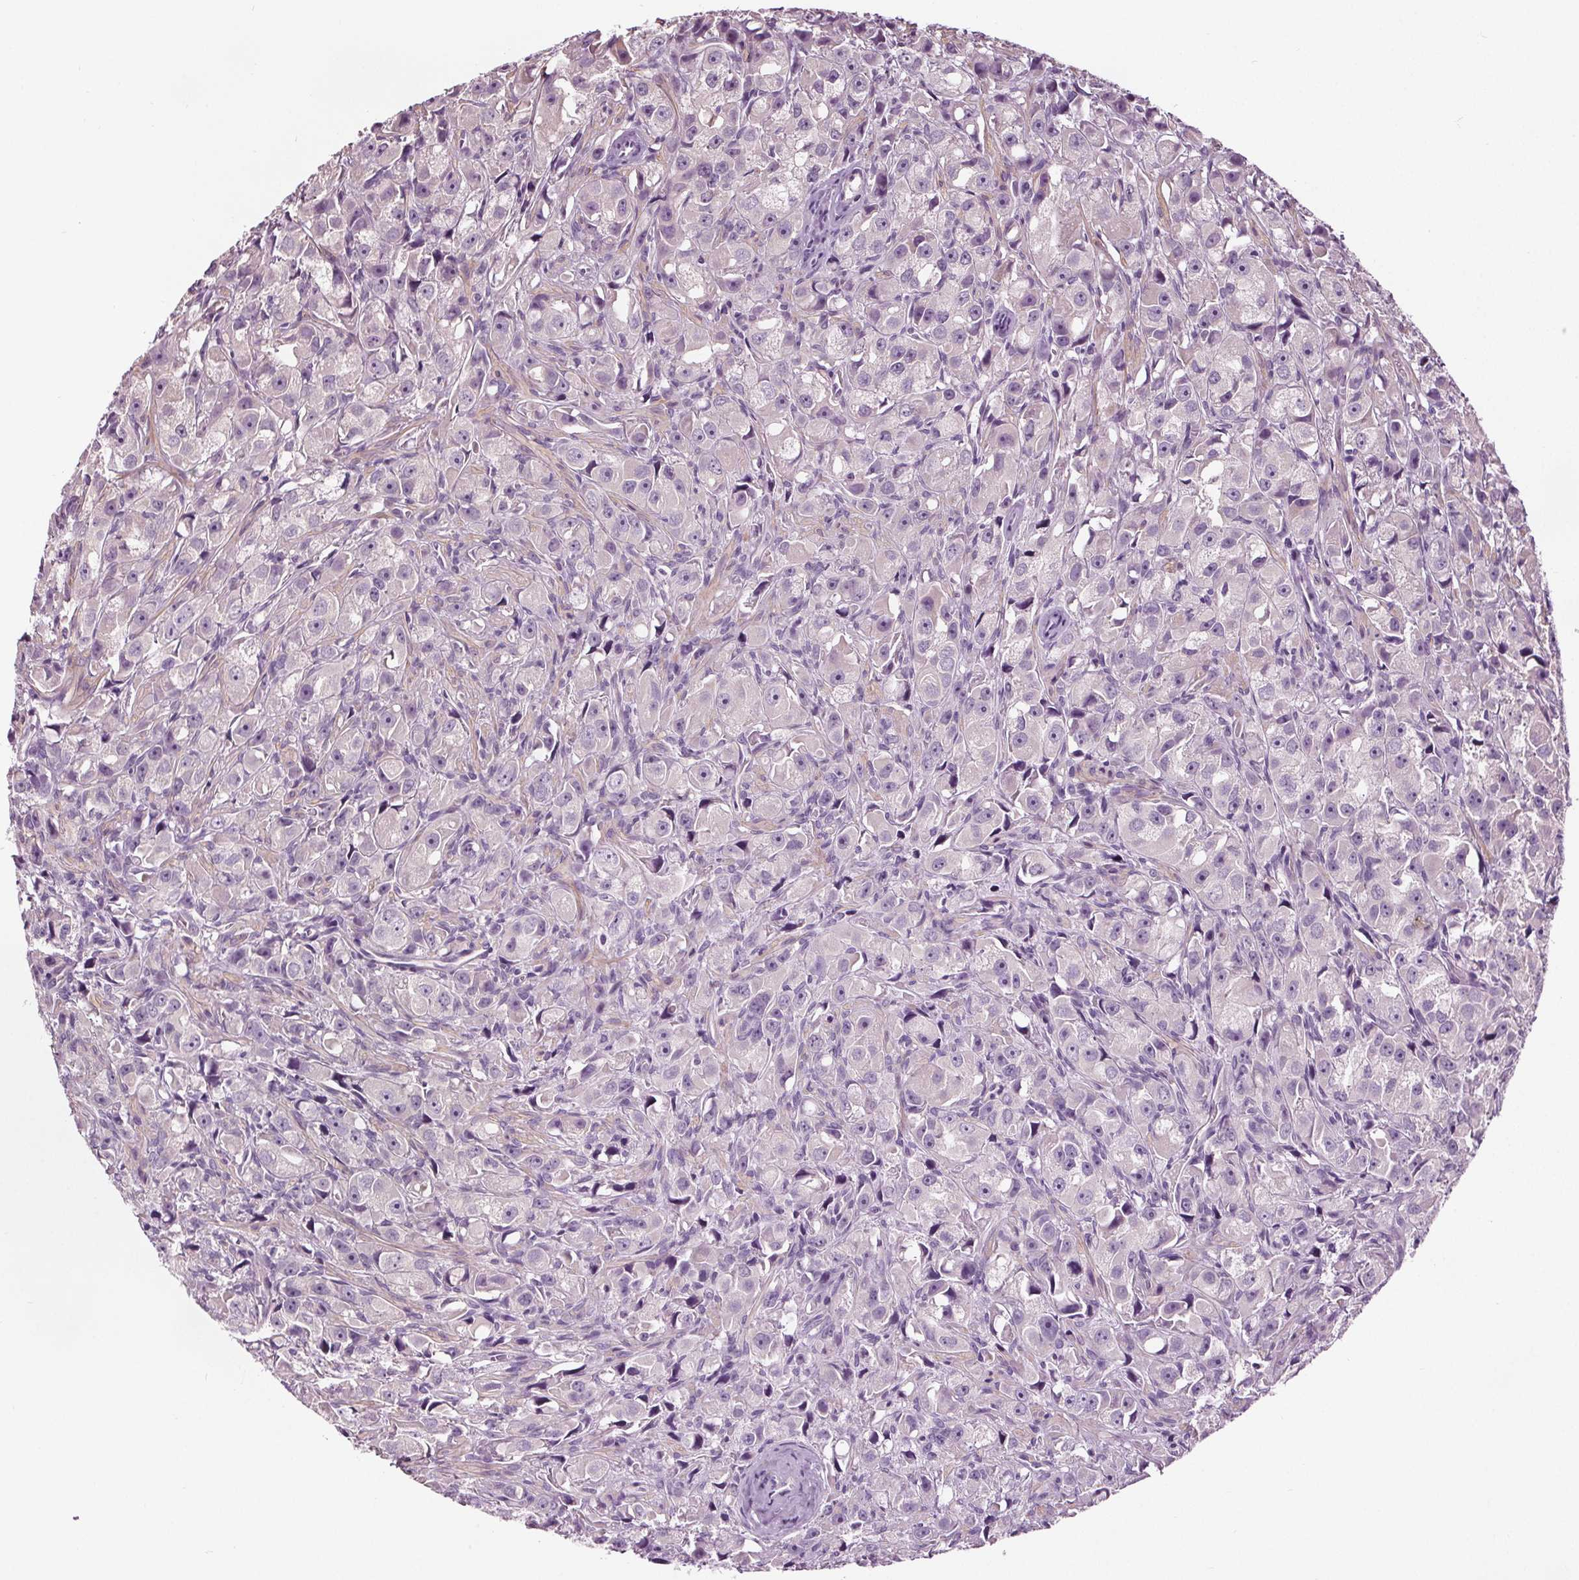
{"staining": {"intensity": "negative", "quantity": "none", "location": "none"}, "tissue": "prostate cancer", "cell_type": "Tumor cells", "image_type": "cancer", "snomed": [{"axis": "morphology", "description": "Adenocarcinoma, High grade"}, {"axis": "topography", "description": "Prostate"}], "caption": "Prostate adenocarcinoma (high-grade) was stained to show a protein in brown. There is no significant expression in tumor cells.", "gene": "RASA1", "patient": {"sex": "male", "age": 75}}